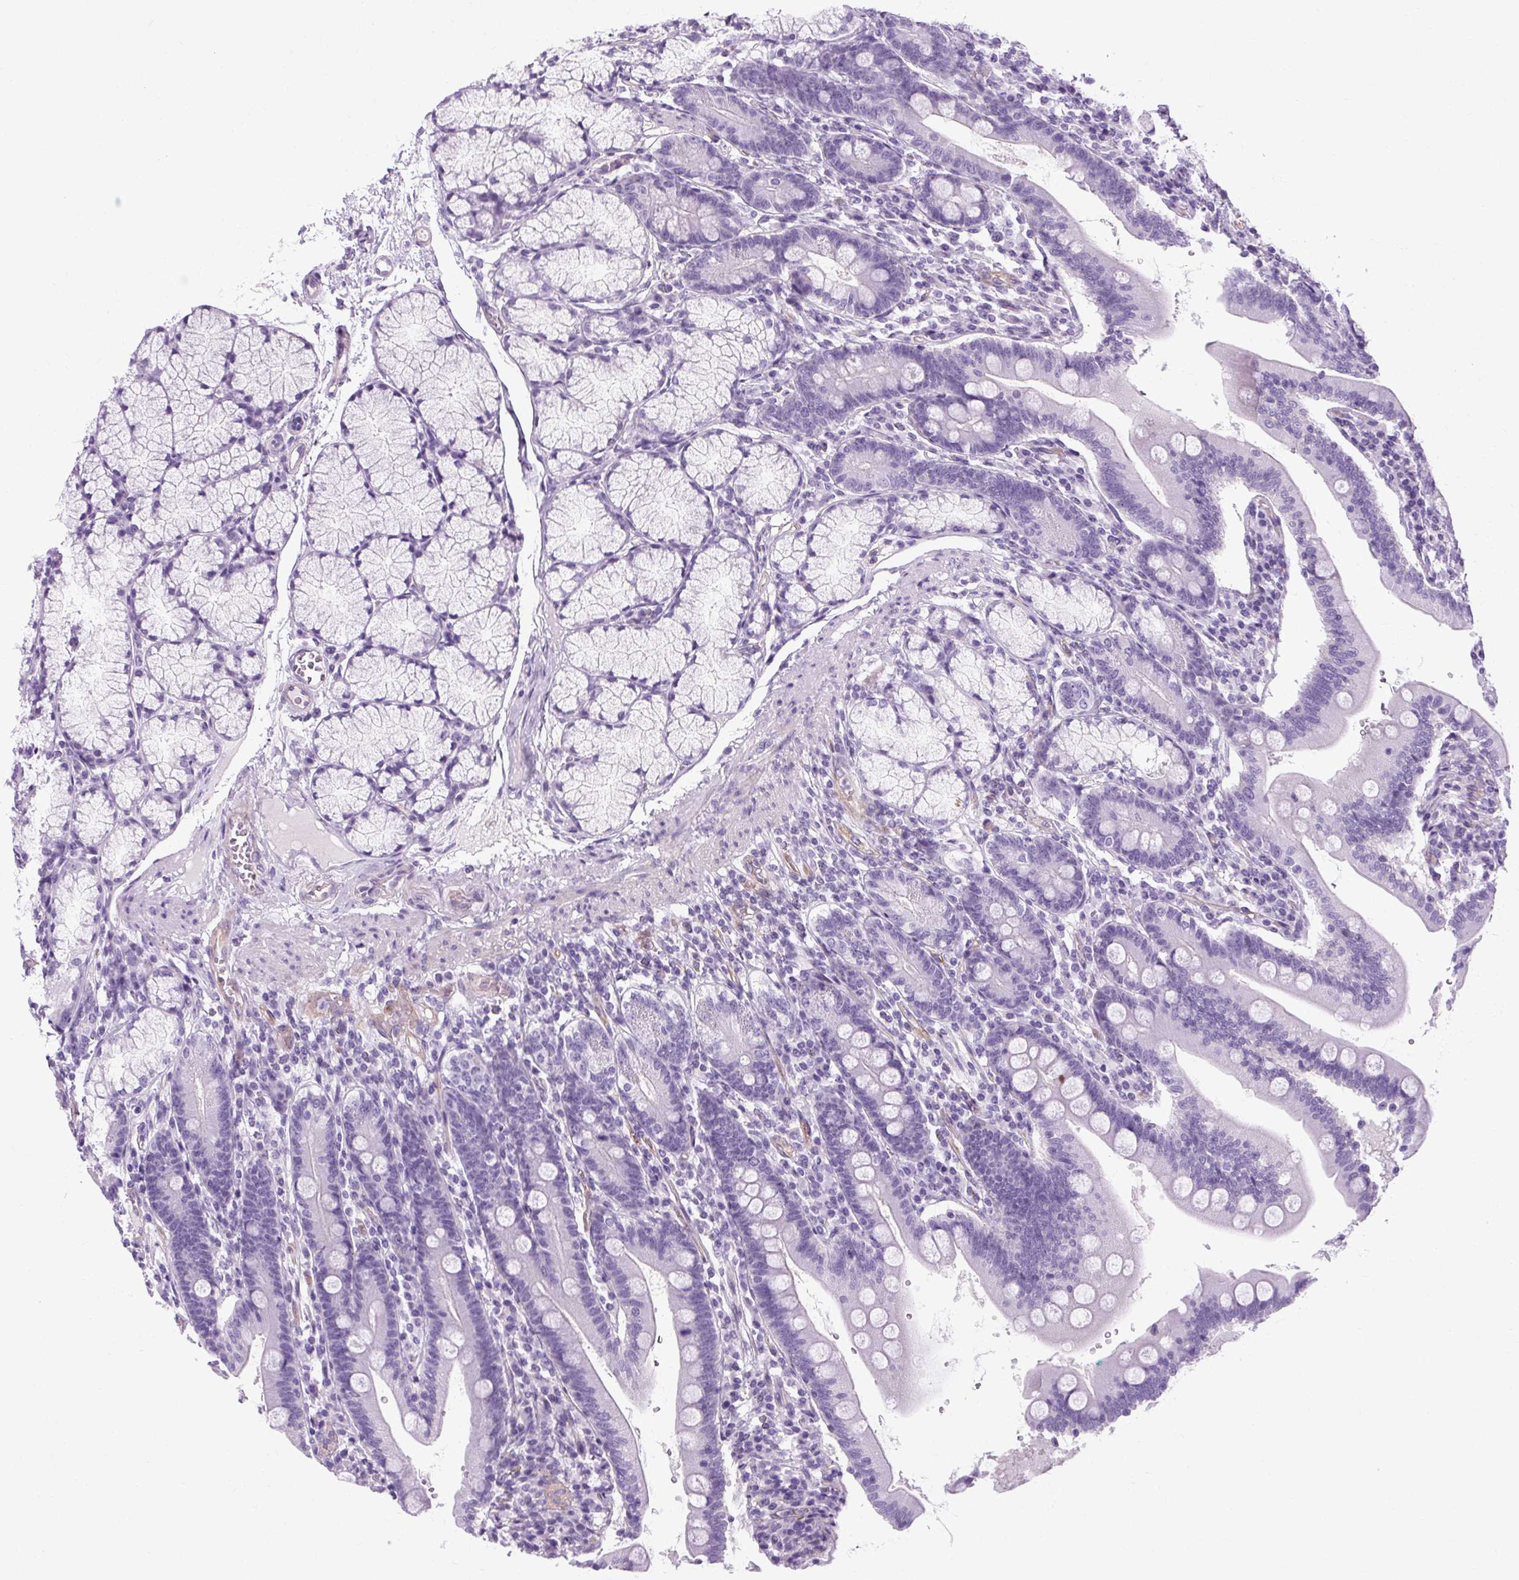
{"staining": {"intensity": "negative", "quantity": "none", "location": "none"}, "tissue": "duodenum", "cell_type": "Glandular cells", "image_type": "normal", "snomed": [{"axis": "morphology", "description": "Normal tissue, NOS"}, {"axis": "topography", "description": "Duodenum"}], "caption": "Unremarkable duodenum was stained to show a protein in brown. There is no significant staining in glandular cells. Nuclei are stained in blue.", "gene": "OOEP", "patient": {"sex": "female", "age": 67}}